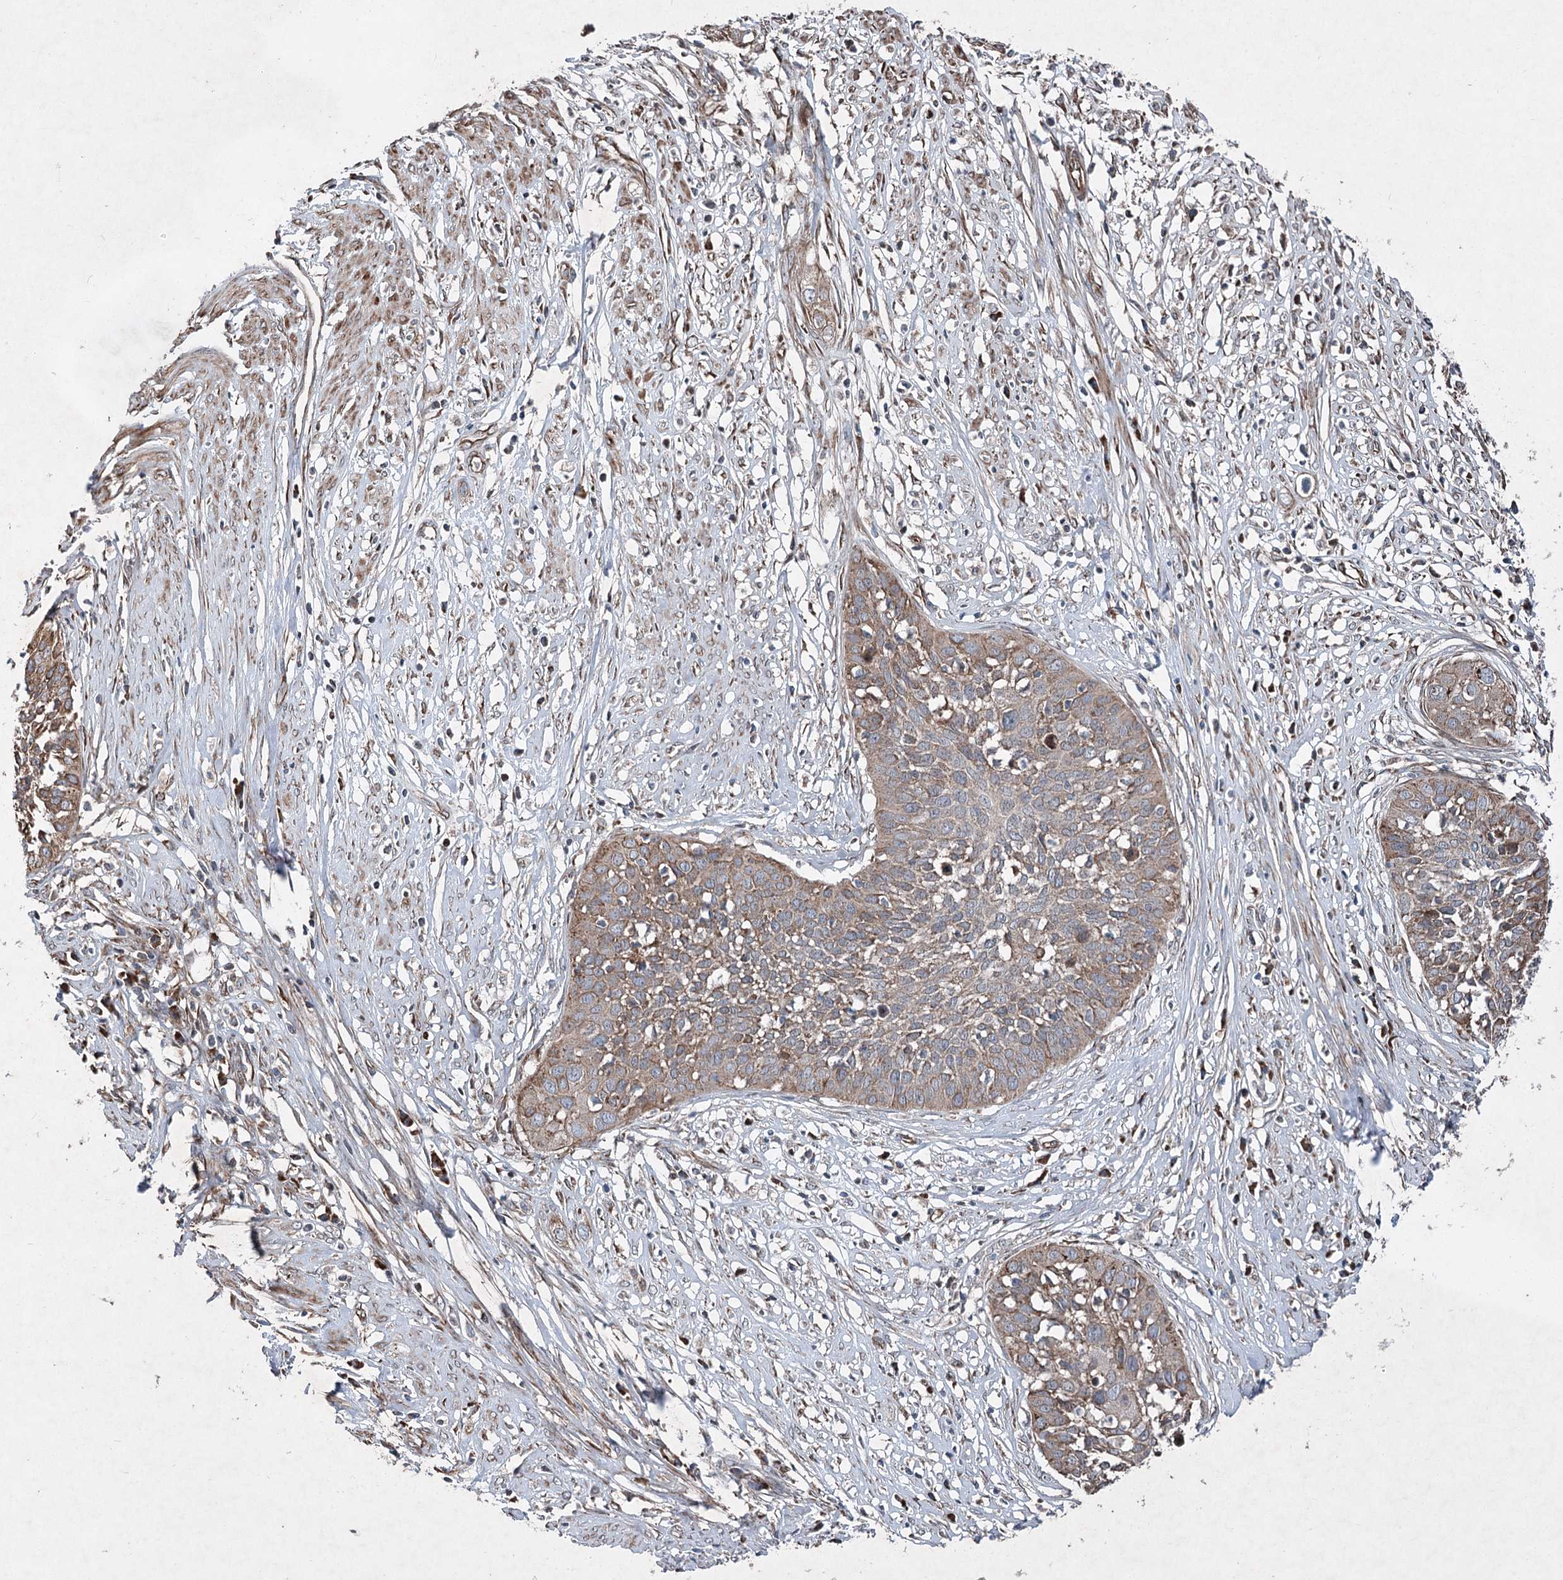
{"staining": {"intensity": "moderate", "quantity": "25%-75%", "location": "cytoplasmic/membranous"}, "tissue": "cervical cancer", "cell_type": "Tumor cells", "image_type": "cancer", "snomed": [{"axis": "morphology", "description": "Squamous cell carcinoma, NOS"}, {"axis": "topography", "description": "Cervix"}], "caption": "Brown immunohistochemical staining in cervical squamous cell carcinoma shows moderate cytoplasmic/membranous staining in approximately 25%-75% of tumor cells.", "gene": "SERINC5", "patient": {"sex": "female", "age": 34}}